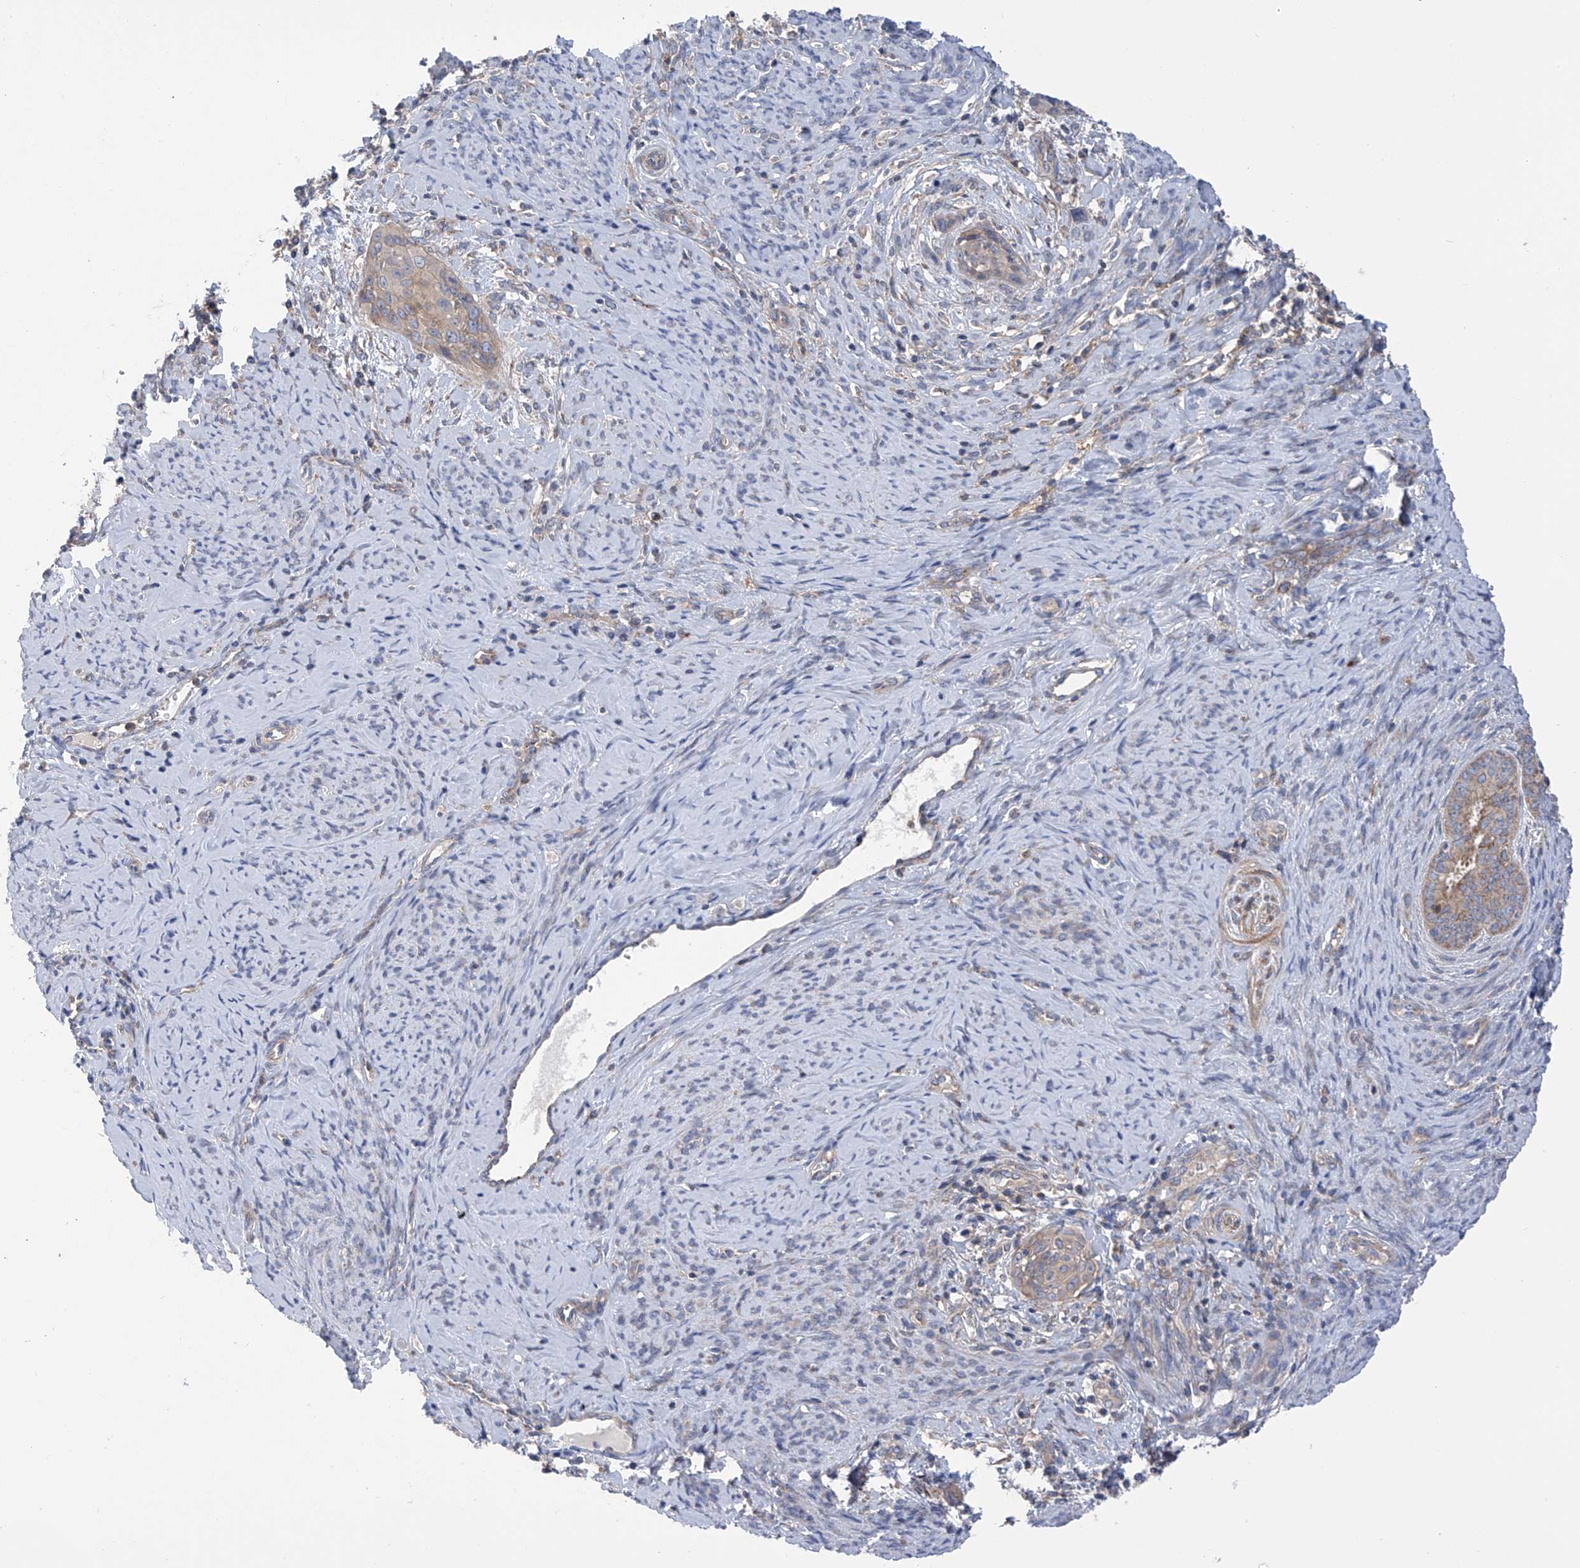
{"staining": {"intensity": "weak", "quantity": "25%-75%", "location": "cytoplasmic/membranous"}, "tissue": "cervical cancer", "cell_type": "Tumor cells", "image_type": "cancer", "snomed": [{"axis": "morphology", "description": "Squamous cell carcinoma, NOS"}, {"axis": "topography", "description": "Cervix"}], "caption": "IHC image of neoplastic tissue: human cervical cancer (squamous cell carcinoma) stained using immunohistochemistry shows low levels of weak protein expression localized specifically in the cytoplasmic/membranous of tumor cells, appearing as a cytoplasmic/membranous brown color.", "gene": "P2RX7", "patient": {"sex": "female", "age": 33}}